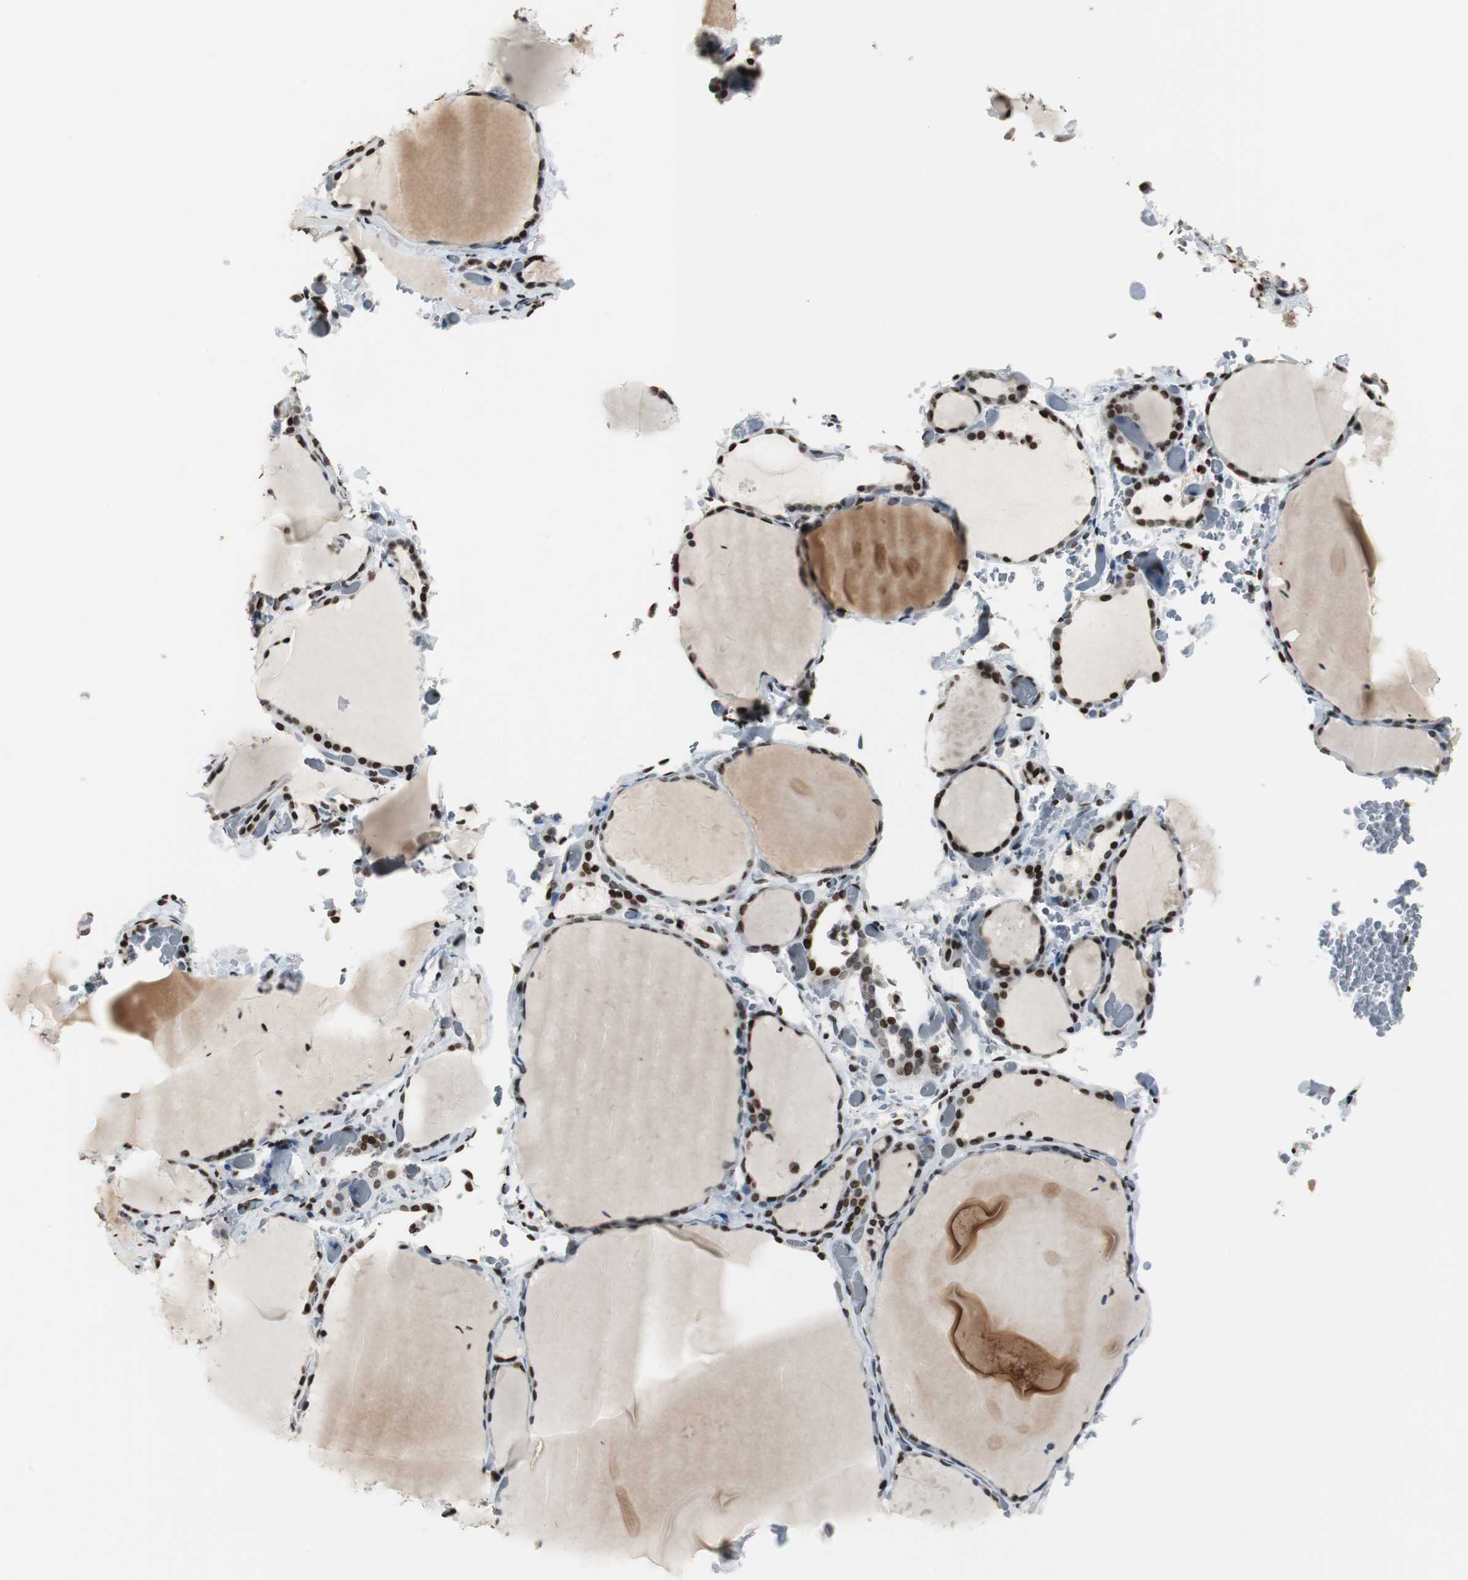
{"staining": {"intensity": "strong", "quantity": ">75%", "location": "nuclear"}, "tissue": "thyroid gland", "cell_type": "Glandular cells", "image_type": "normal", "snomed": [{"axis": "morphology", "description": "Normal tissue, NOS"}, {"axis": "topography", "description": "Thyroid gland"}], "caption": "Immunohistochemistry (IHC) micrograph of unremarkable thyroid gland: thyroid gland stained using IHC reveals high levels of strong protein expression localized specifically in the nuclear of glandular cells, appearing as a nuclear brown color.", "gene": "PAXIP1", "patient": {"sex": "female", "age": 22}}